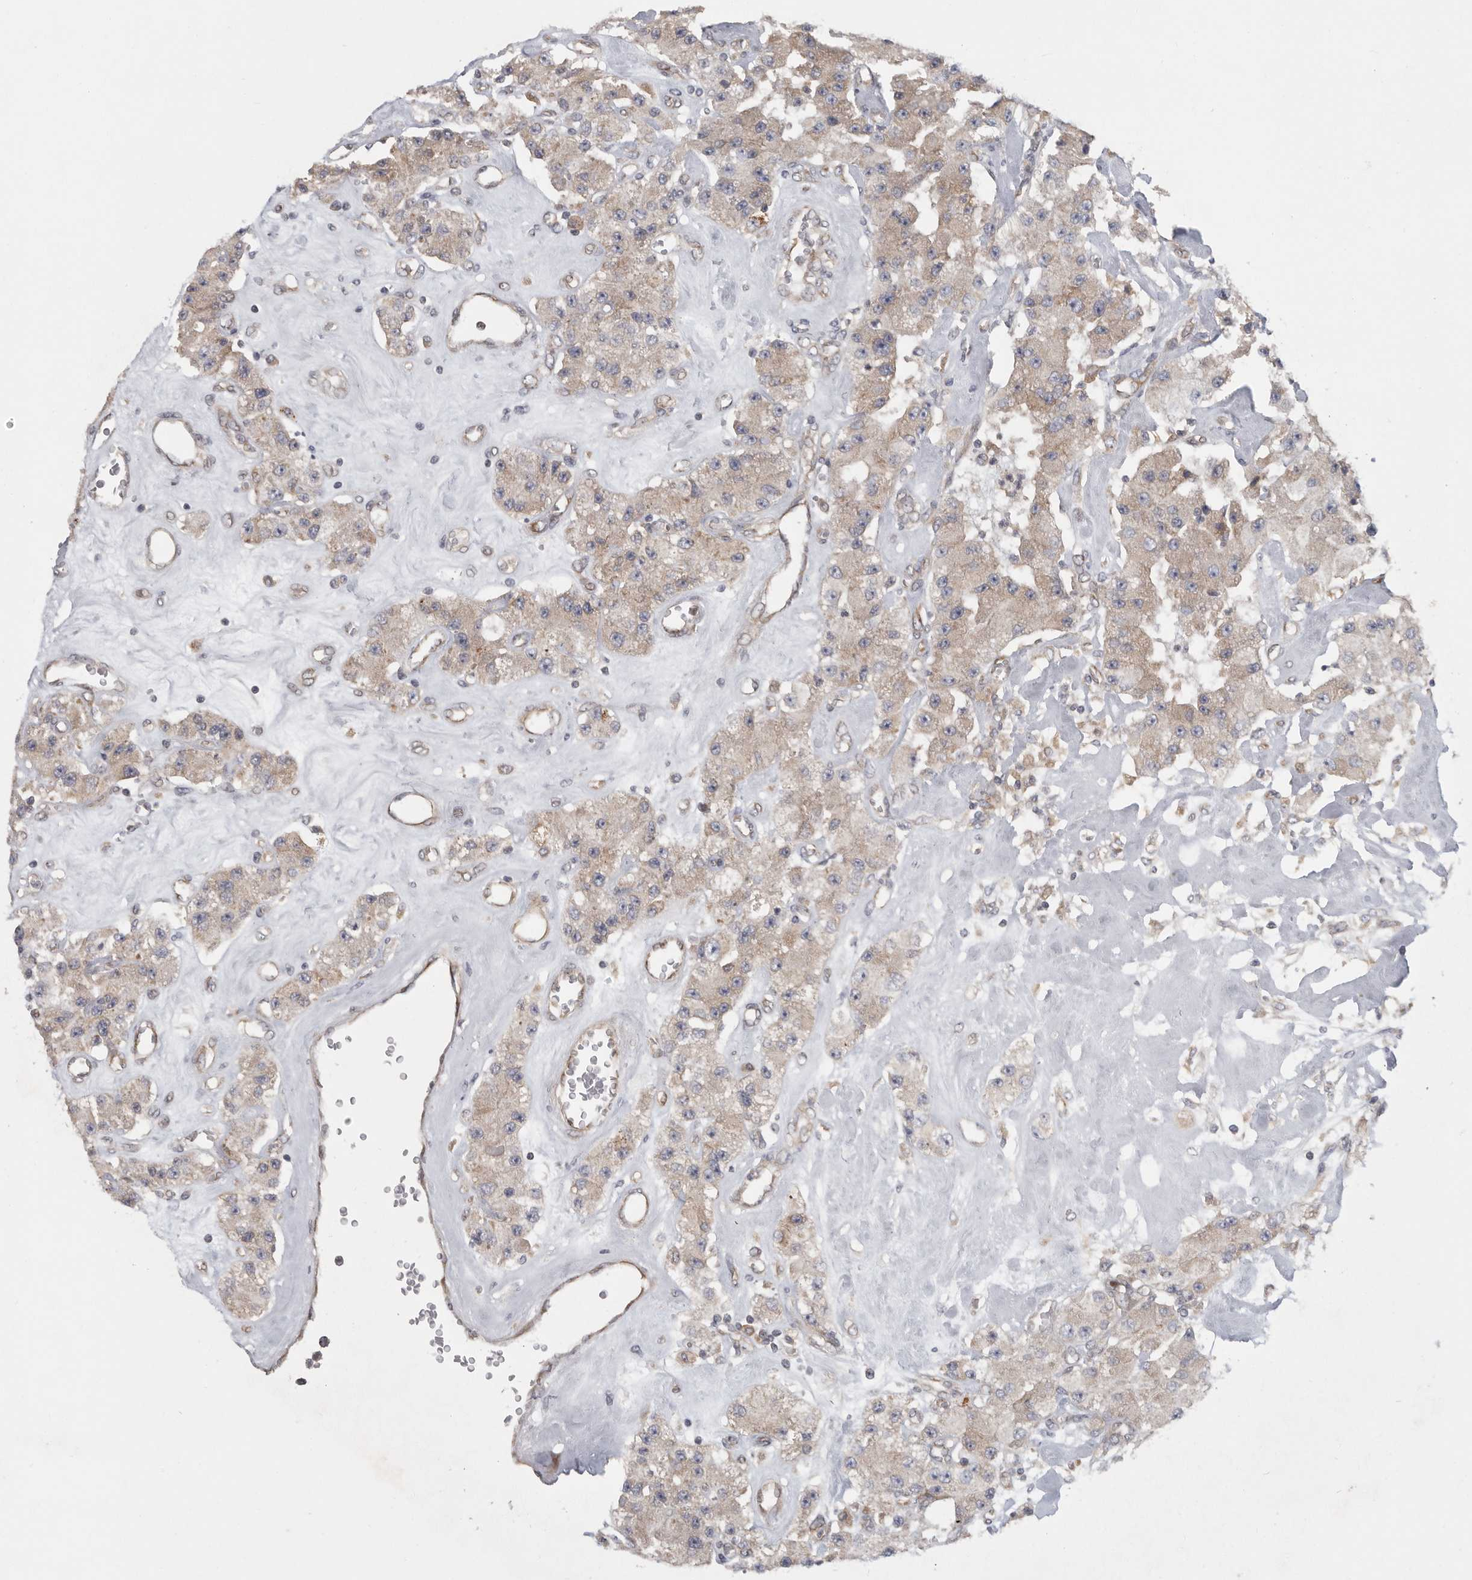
{"staining": {"intensity": "weak", "quantity": ">75%", "location": "cytoplasmic/membranous"}, "tissue": "carcinoid", "cell_type": "Tumor cells", "image_type": "cancer", "snomed": [{"axis": "morphology", "description": "Carcinoid, malignant, NOS"}, {"axis": "topography", "description": "Pancreas"}], "caption": "Carcinoid (malignant) stained with a brown dye displays weak cytoplasmic/membranous positive expression in approximately >75% of tumor cells.", "gene": "BCAP29", "patient": {"sex": "male", "age": 41}}